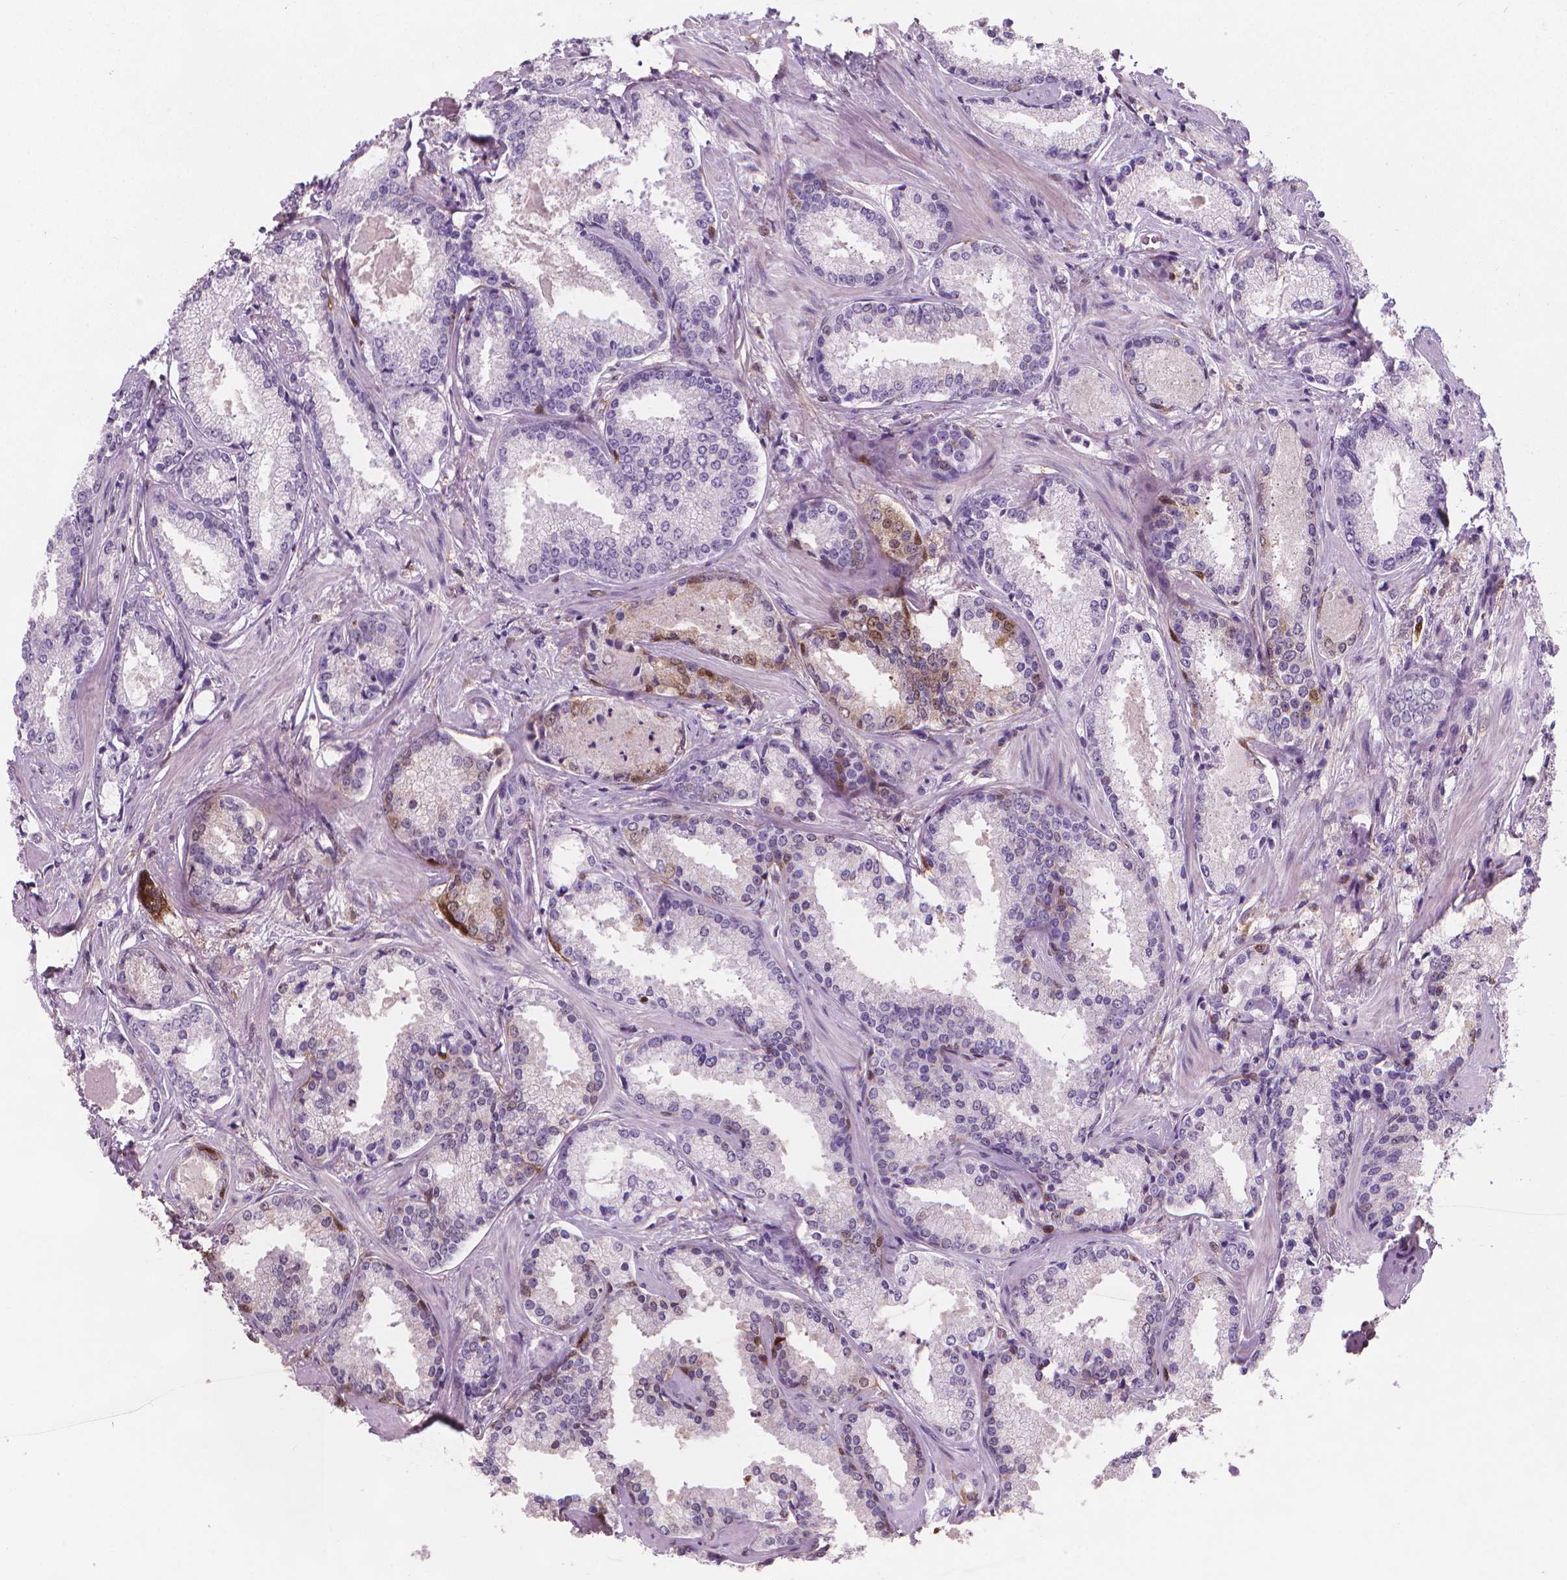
{"staining": {"intensity": "negative", "quantity": "none", "location": "none"}, "tissue": "prostate cancer", "cell_type": "Tumor cells", "image_type": "cancer", "snomed": [{"axis": "morphology", "description": "Adenocarcinoma, Low grade"}, {"axis": "topography", "description": "Prostate"}], "caption": "Immunohistochemistry (IHC) photomicrograph of prostate cancer (adenocarcinoma (low-grade)) stained for a protein (brown), which reveals no staining in tumor cells. (Stains: DAB IHC with hematoxylin counter stain, Microscopy: brightfield microscopy at high magnification).", "gene": "TNFAIP2", "patient": {"sex": "male", "age": 56}}